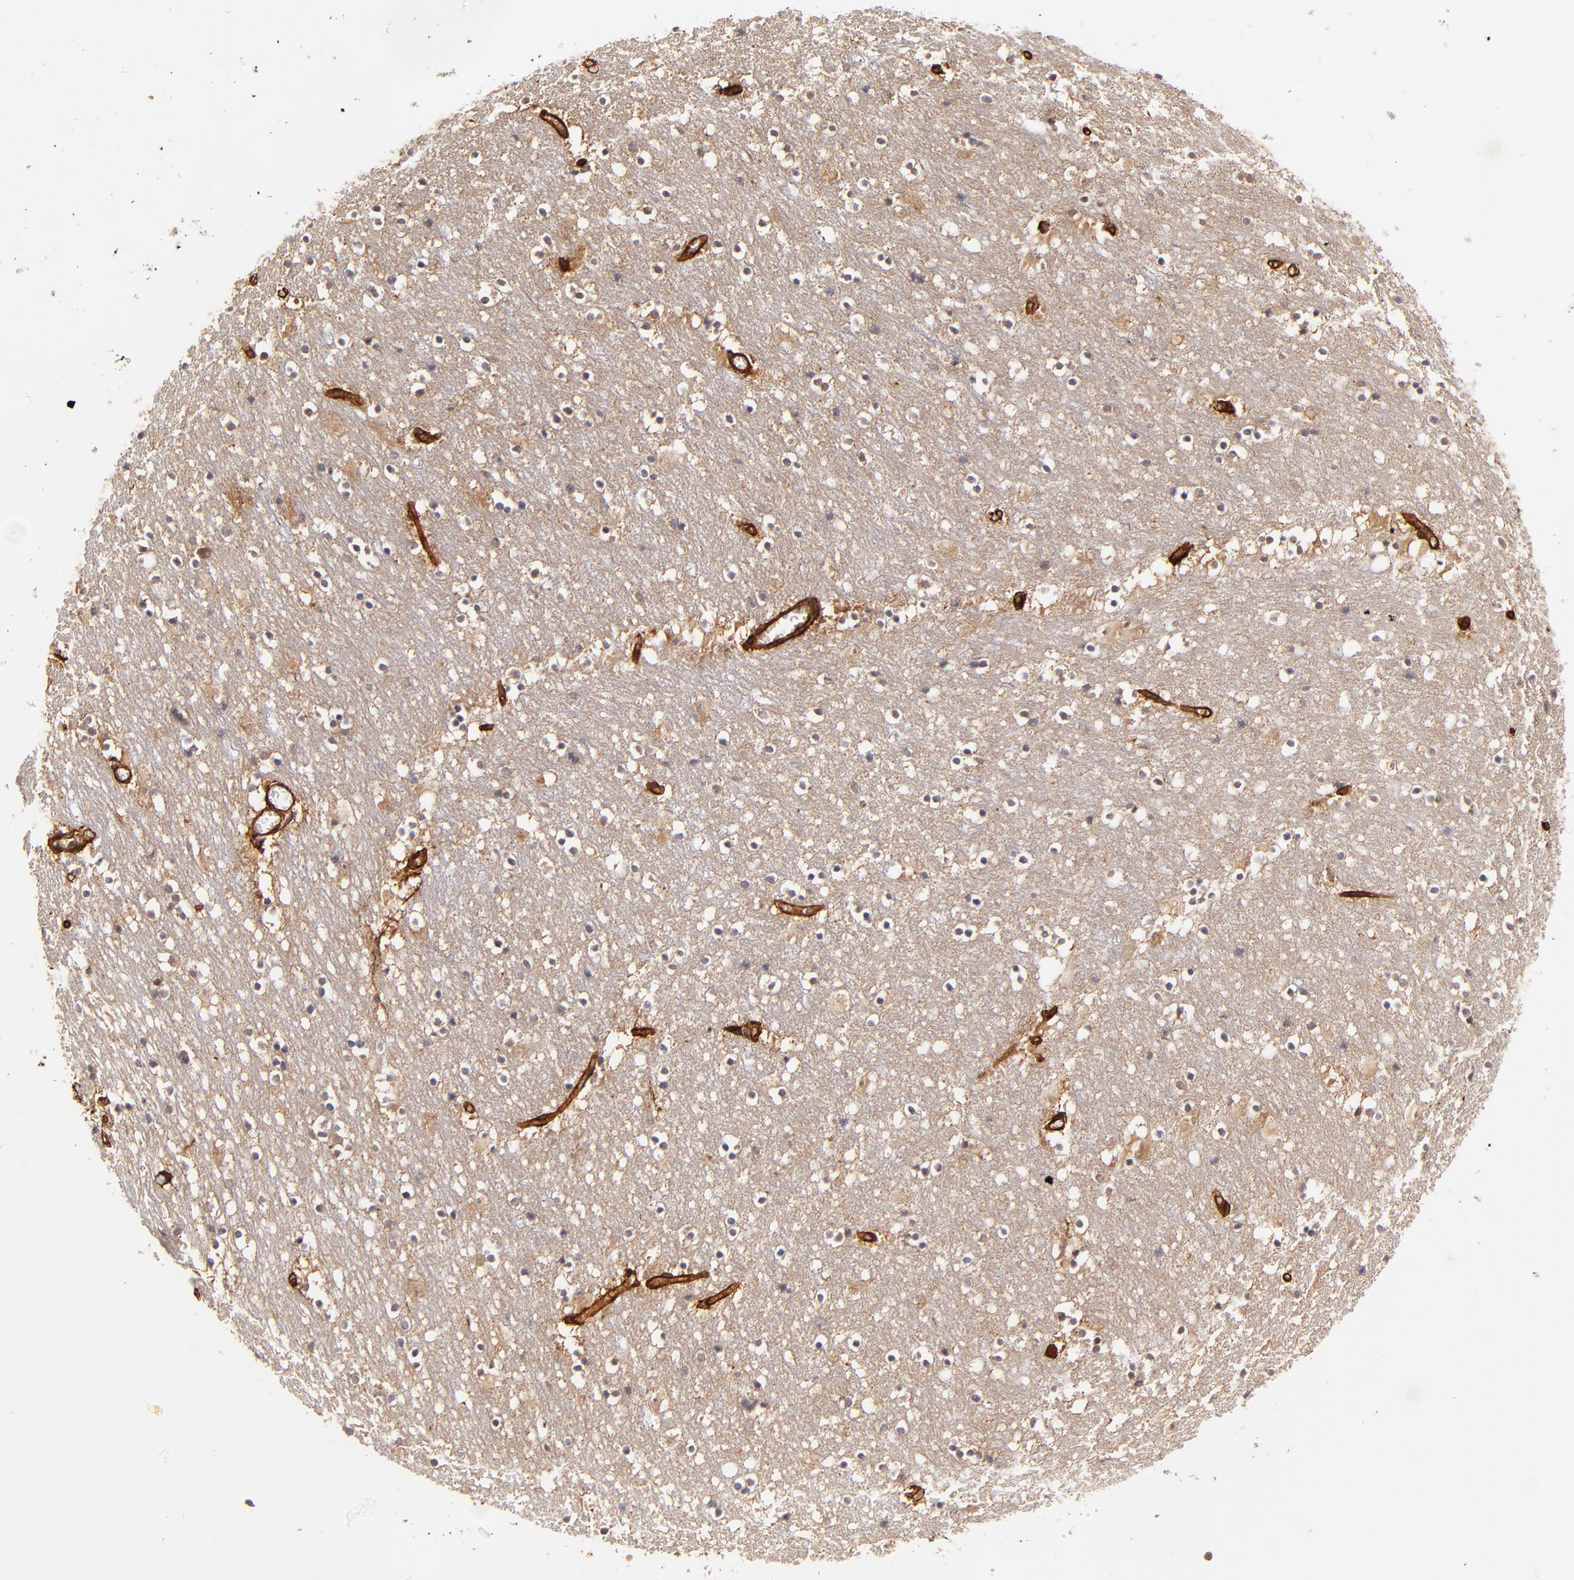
{"staining": {"intensity": "weak", "quantity": "25%-75%", "location": "cytoplasmic/membranous"}, "tissue": "caudate", "cell_type": "Glial cells", "image_type": "normal", "snomed": [{"axis": "morphology", "description": "Normal tissue, NOS"}, {"axis": "topography", "description": "Lateral ventricle wall"}], "caption": "Glial cells demonstrate low levels of weak cytoplasmic/membranous staining in approximately 25%-75% of cells in normal human caudate.", "gene": "ITGB1", "patient": {"sex": "male", "age": 45}}